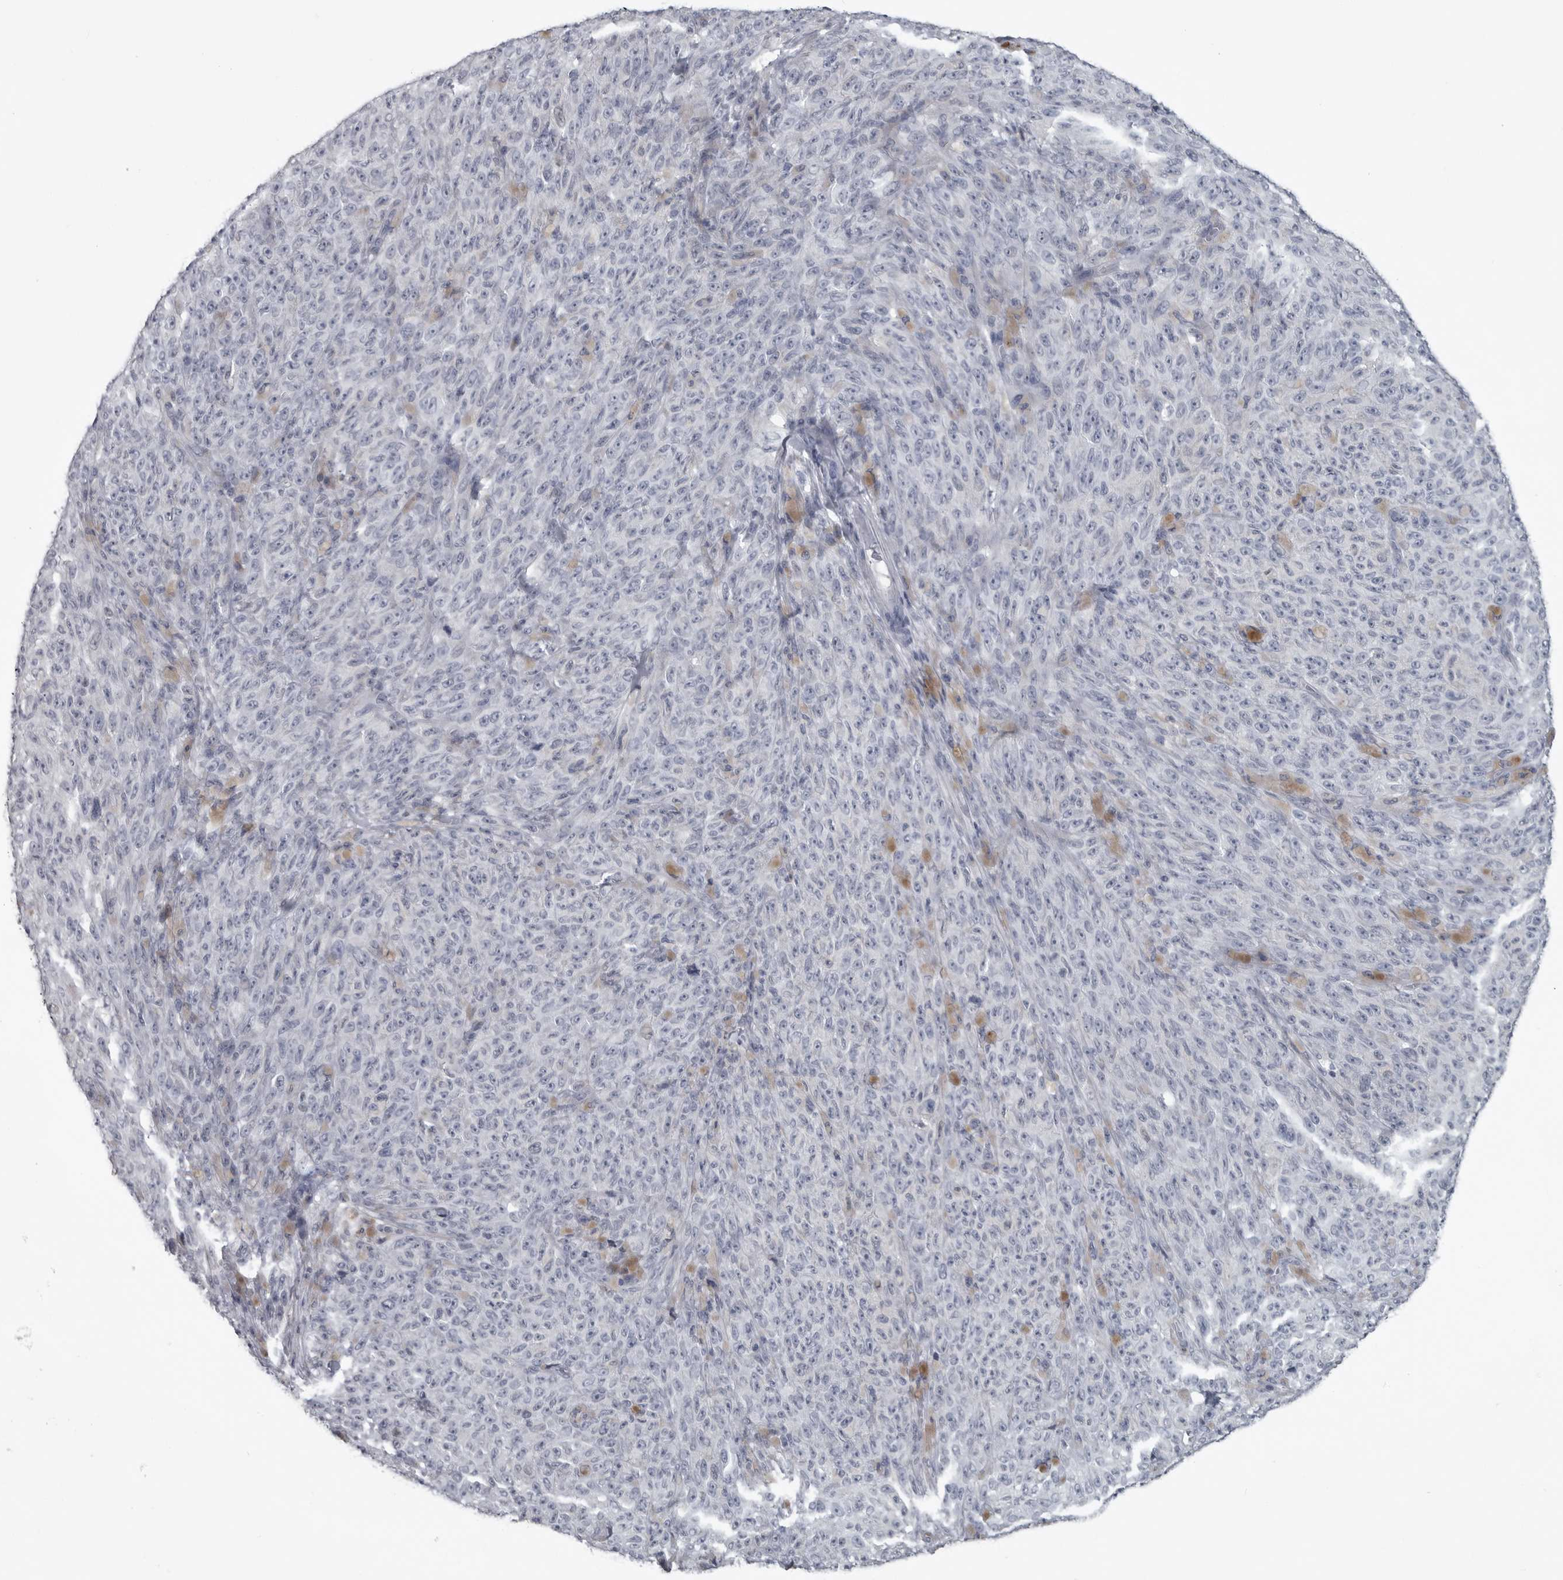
{"staining": {"intensity": "negative", "quantity": "none", "location": "none"}, "tissue": "melanoma", "cell_type": "Tumor cells", "image_type": "cancer", "snomed": [{"axis": "morphology", "description": "Malignant melanoma, NOS"}, {"axis": "topography", "description": "Skin"}], "caption": "IHC of malignant melanoma shows no staining in tumor cells. Brightfield microscopy of IHC stained with DAB (3,3'-diaminobenzidine) (brown) and hematoxylin (blue), captured at high magnification.", "gene": "MYOC", "patient": {"sex": "female", "age": 82}}